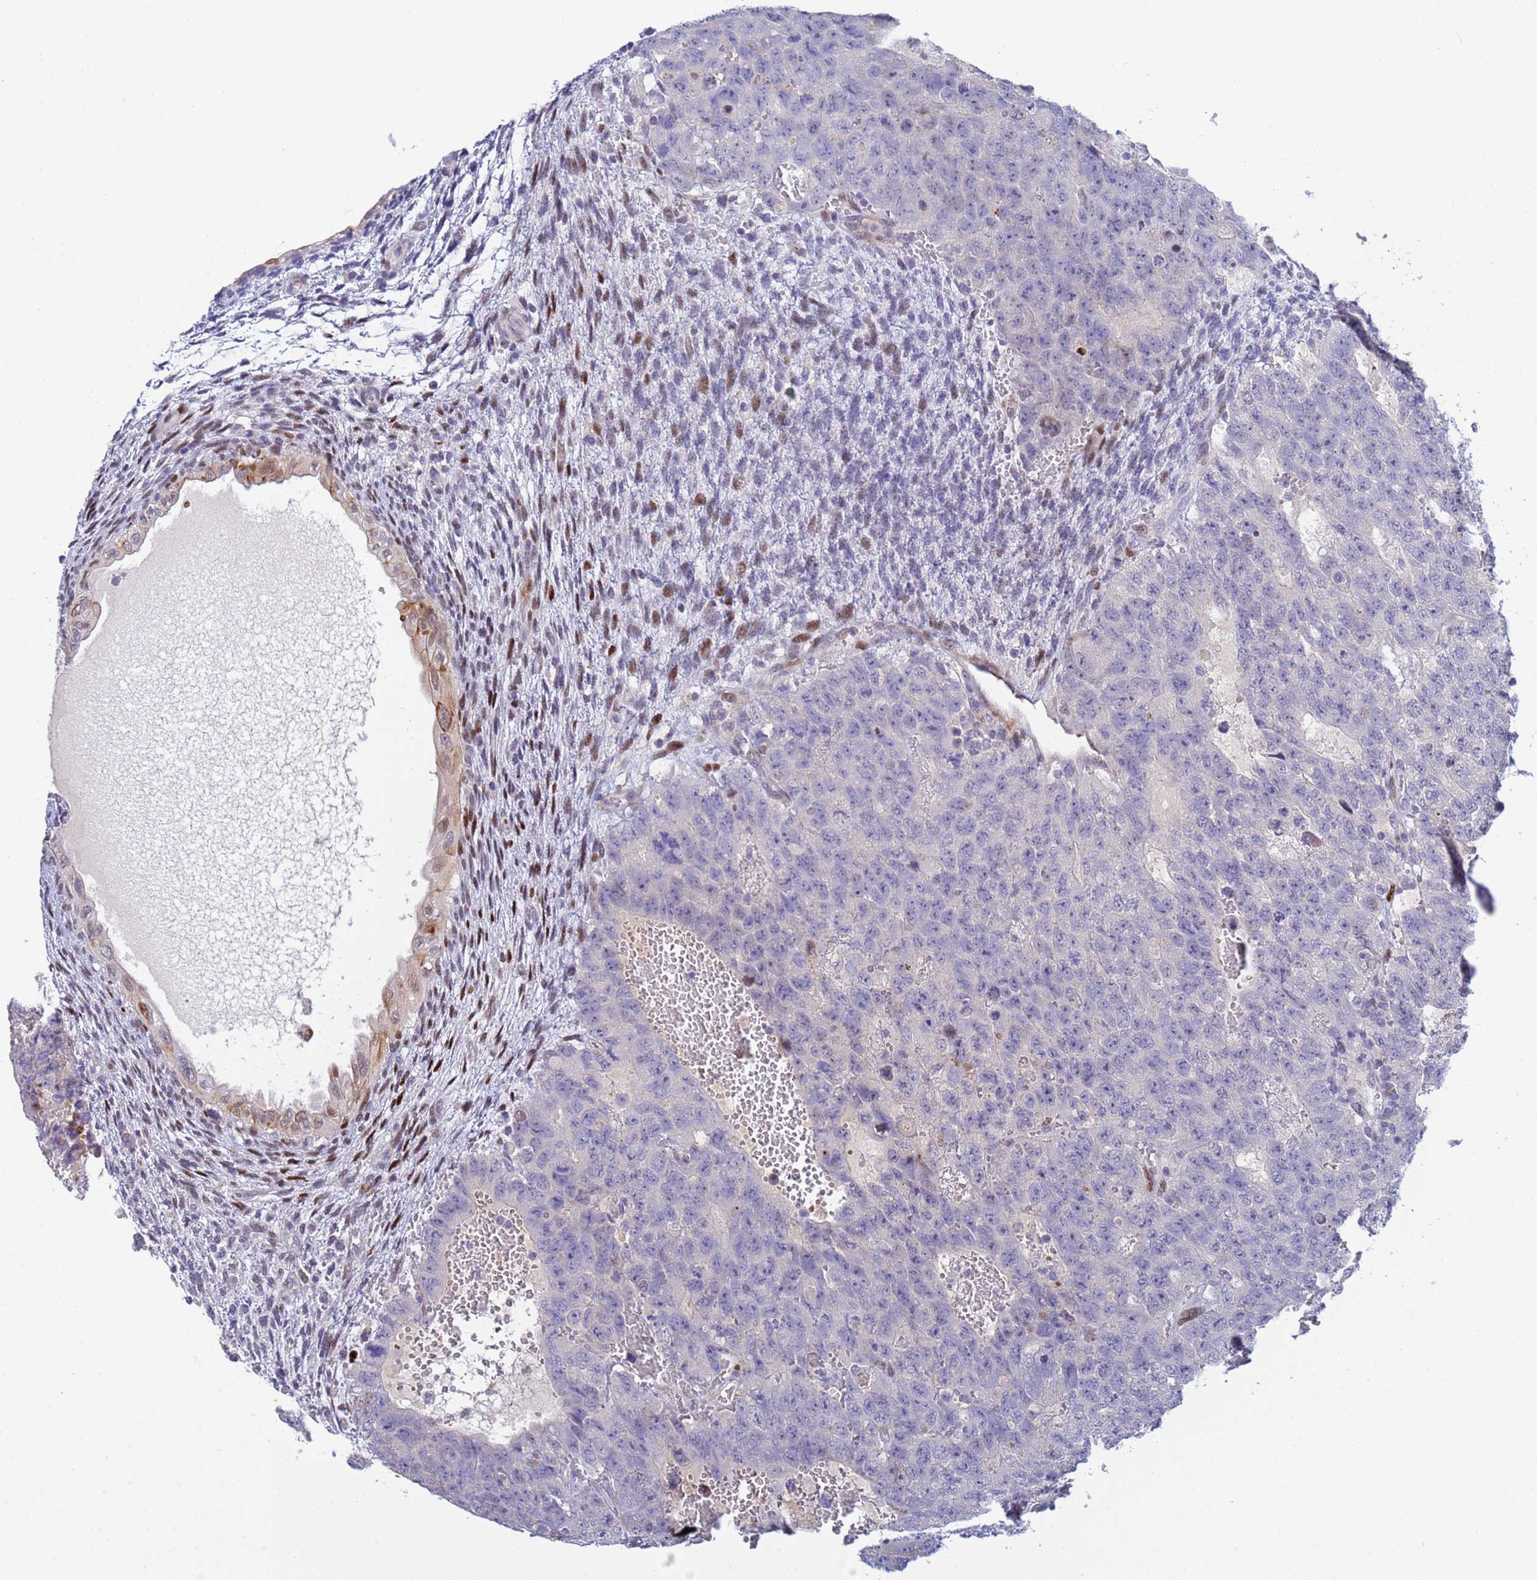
{"staining": {"intensity": "negative", "quantity": "none", "location": "none"}, "tissue": "testis cancer", "cell_type": "Tumor cells", "image_type": "cancer", "snomed": [{"axis": "morphology", "description": "Carcinoma, Embryonal, NOS"}, {"axis": "topography", "description": "Testis"}], "caption": "Testis cancer was stained to show a protein in brown. There is no significant staining in tumor cells.", "gene": "PPP6R1", "patient": {"sex": "male", "age": 26}}